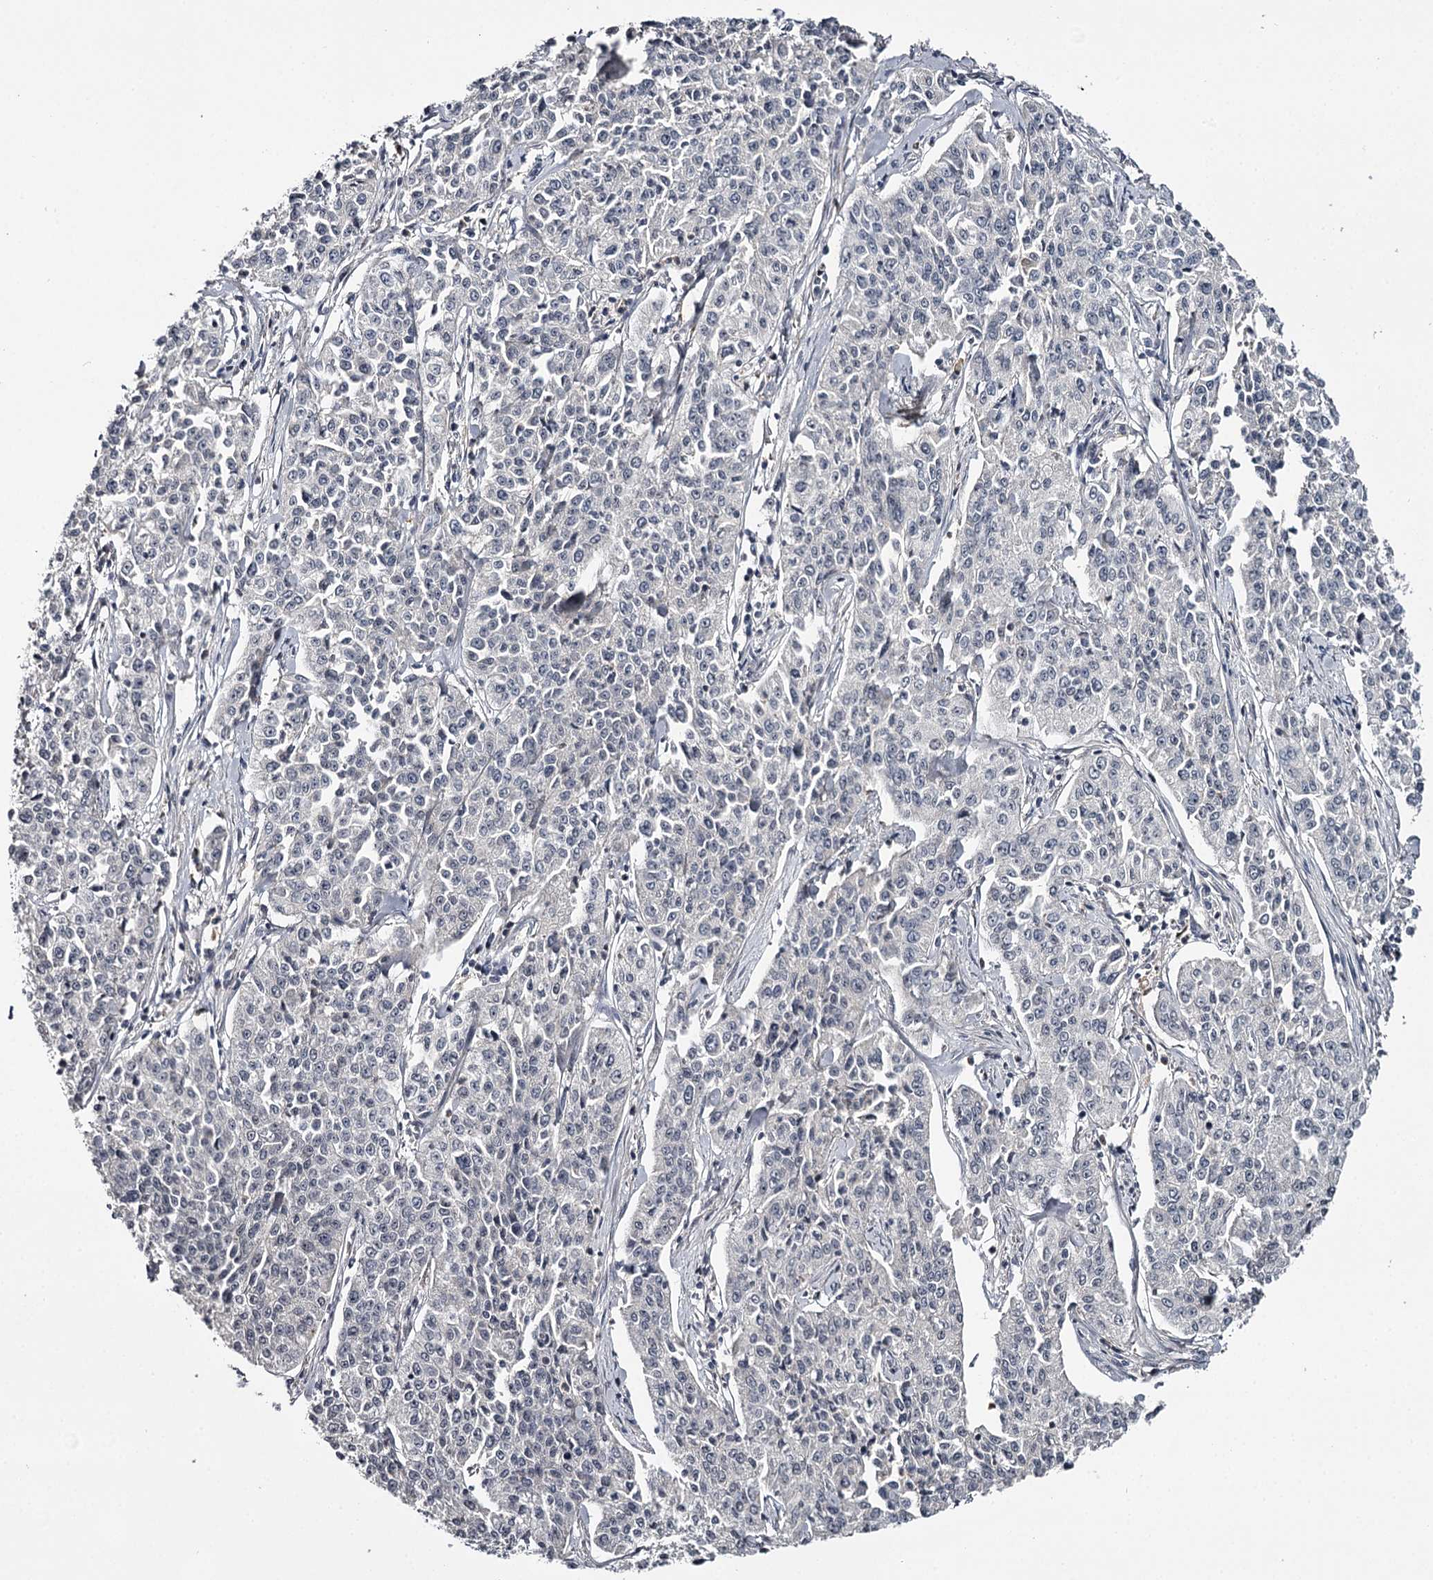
{"staining": {"intensity": "negative", "quantity": "none", "location": "none"}, "tissue": "cervical cancer", "cell_type": "Tumor cells", "image_type": "cancer", "snomed": [{"axis": "morphology", "description": "Squamous cell carcinoma, NOS"}, {"axis": "topography", "description": "Cervix"}], "caption": "Cervical cancer was stained to show a protein in brown. There is no significant staining in tumor cells.", "gene": "CWF19L2", "patient": {"sex": "female", "age": 35}}